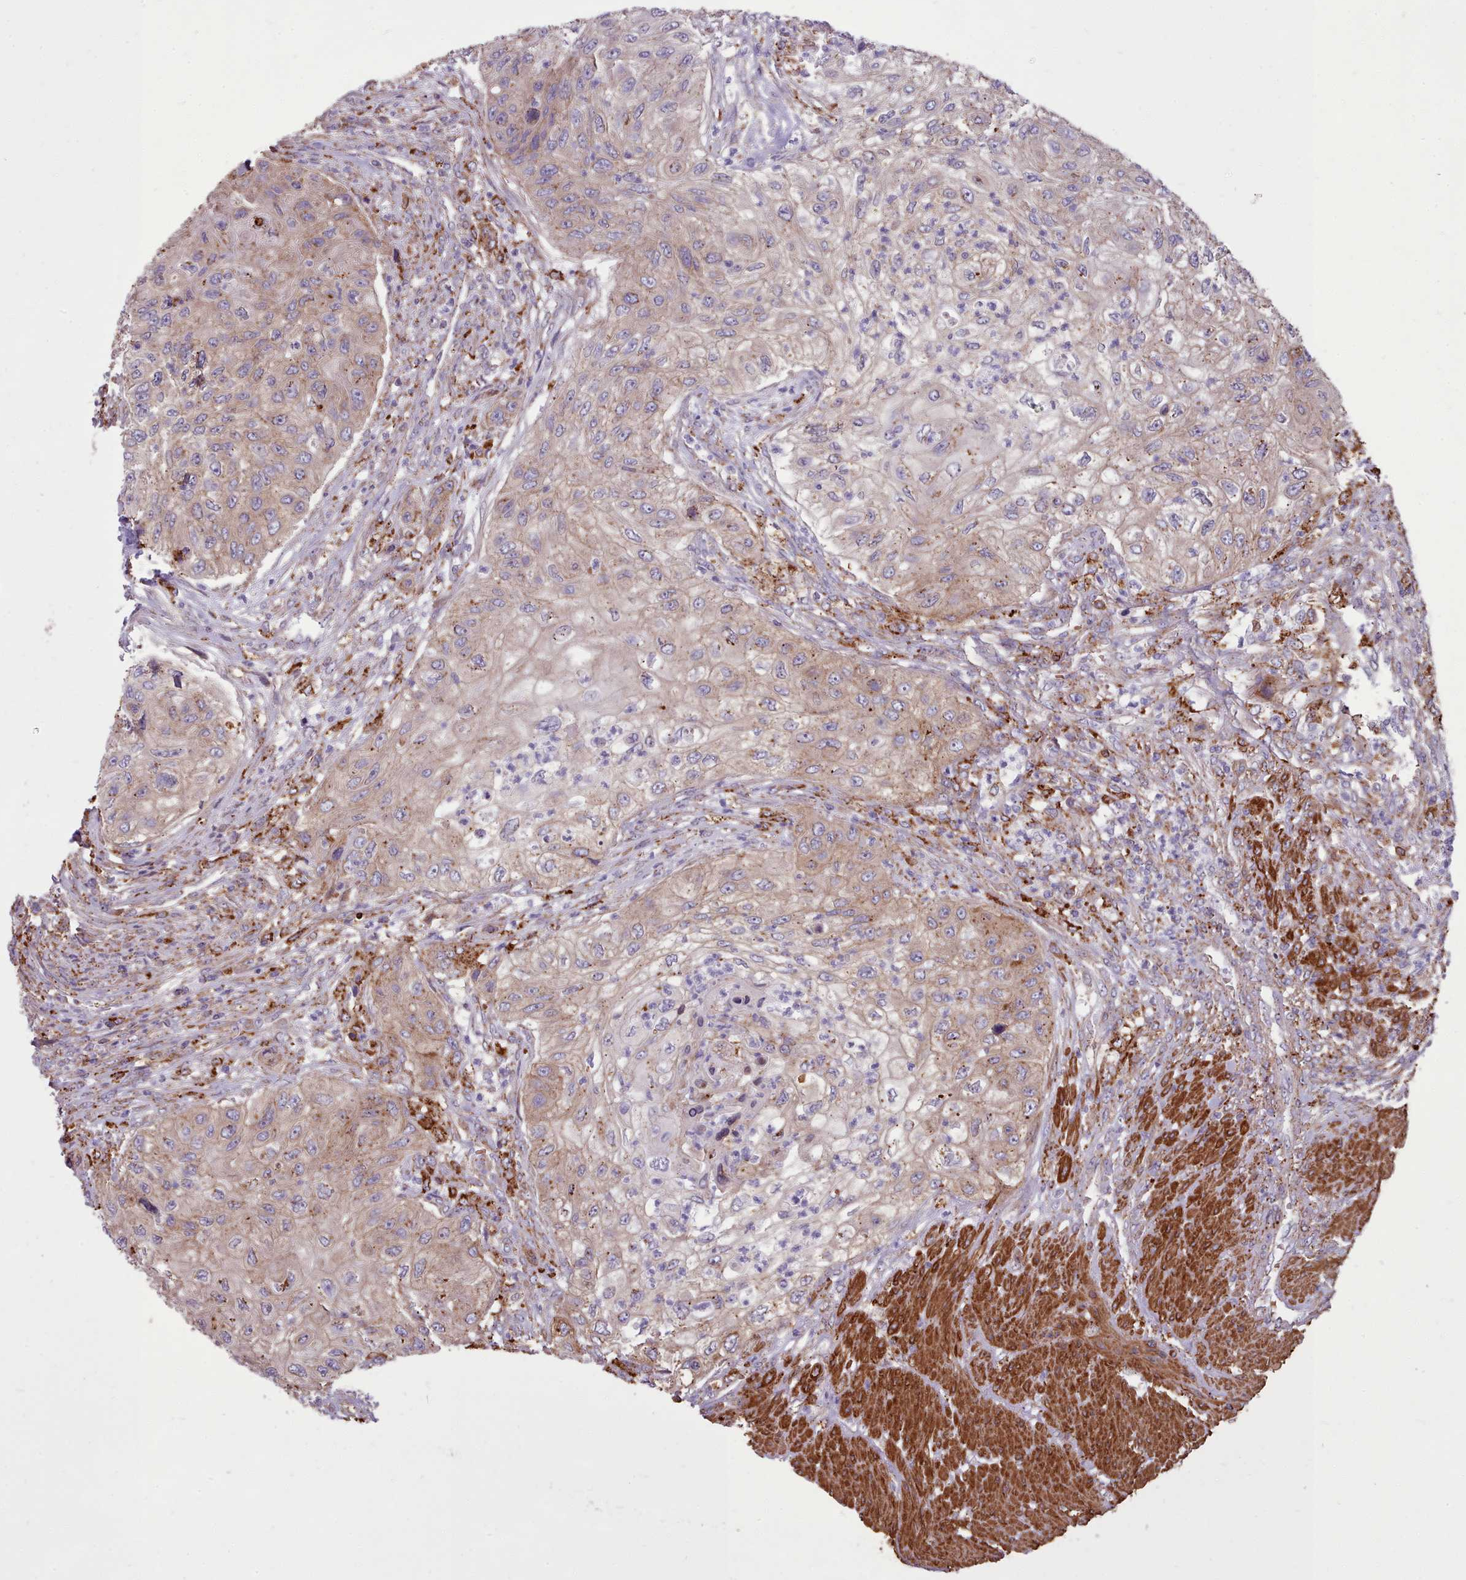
{"staining": {"intensity": "moderate", "quantity": "25%-75%", "location": "cytoplasmic/membranous"}, "tissue": "urothelial cancer", "cell_type": "Tumor cells", "image_type": "cancer", "snomed": [{"axis": "morphology", "description": "Urothelial carcinoma, High grade"}, {"axis": "topography", "description": "Urinary bladder"}], "caption": "Protein analysis of urothelial cancer tissue reveals moderate cytoplasmic/membranous positivity in about 25%-75% of tumor cells.", "gene": "PACSIN3", "patient": {"sex": "female", "age": 60}}